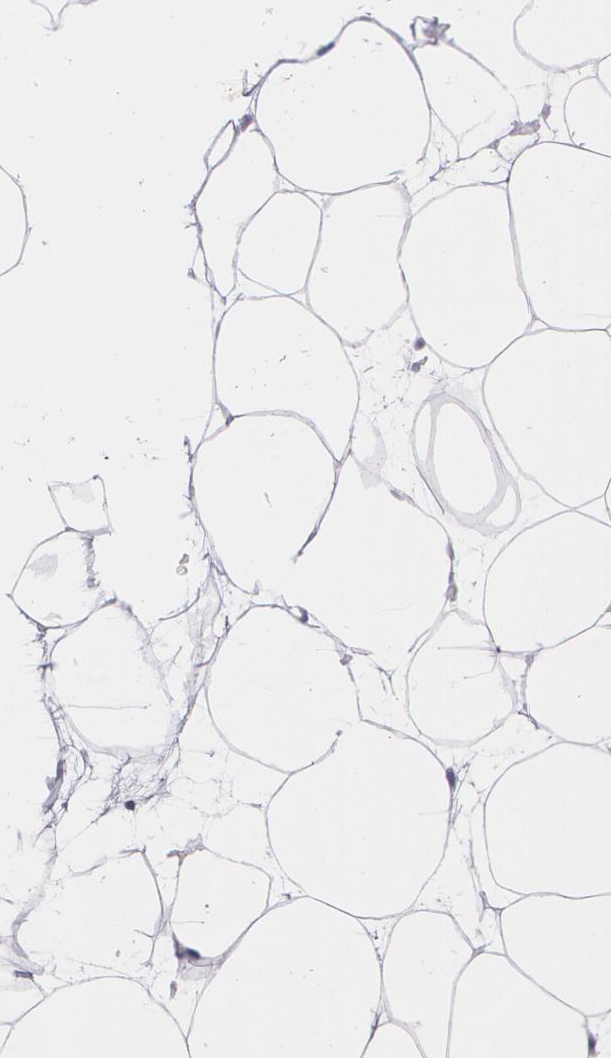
{"staining": {"intensity": "weak", "quantity": "25%-75%", "location": "cytoplasmic/membranous"}, "tissue": "adipose tissue", "cell_type": "Adipocytes", "image_type": "normal", "snomed": [{"axis": "morphology", "description": "Normal tissue, NOS"}, {"axis": "topography", "description": "Breast"}], "caption": "High-magnification brightfield microscopy of benign adipose tissue stained with DAB (brown) and counterstained with hematoxylin (blue). adipocytes exhibit weak cytoplasmic/membranous positivity is present in about25%-75% of cells. (DAB IHC, brown staining for protein, blue staining for nuclei).", "gene": "ECE1", "patient": {"sex": "female", "age": 22}}